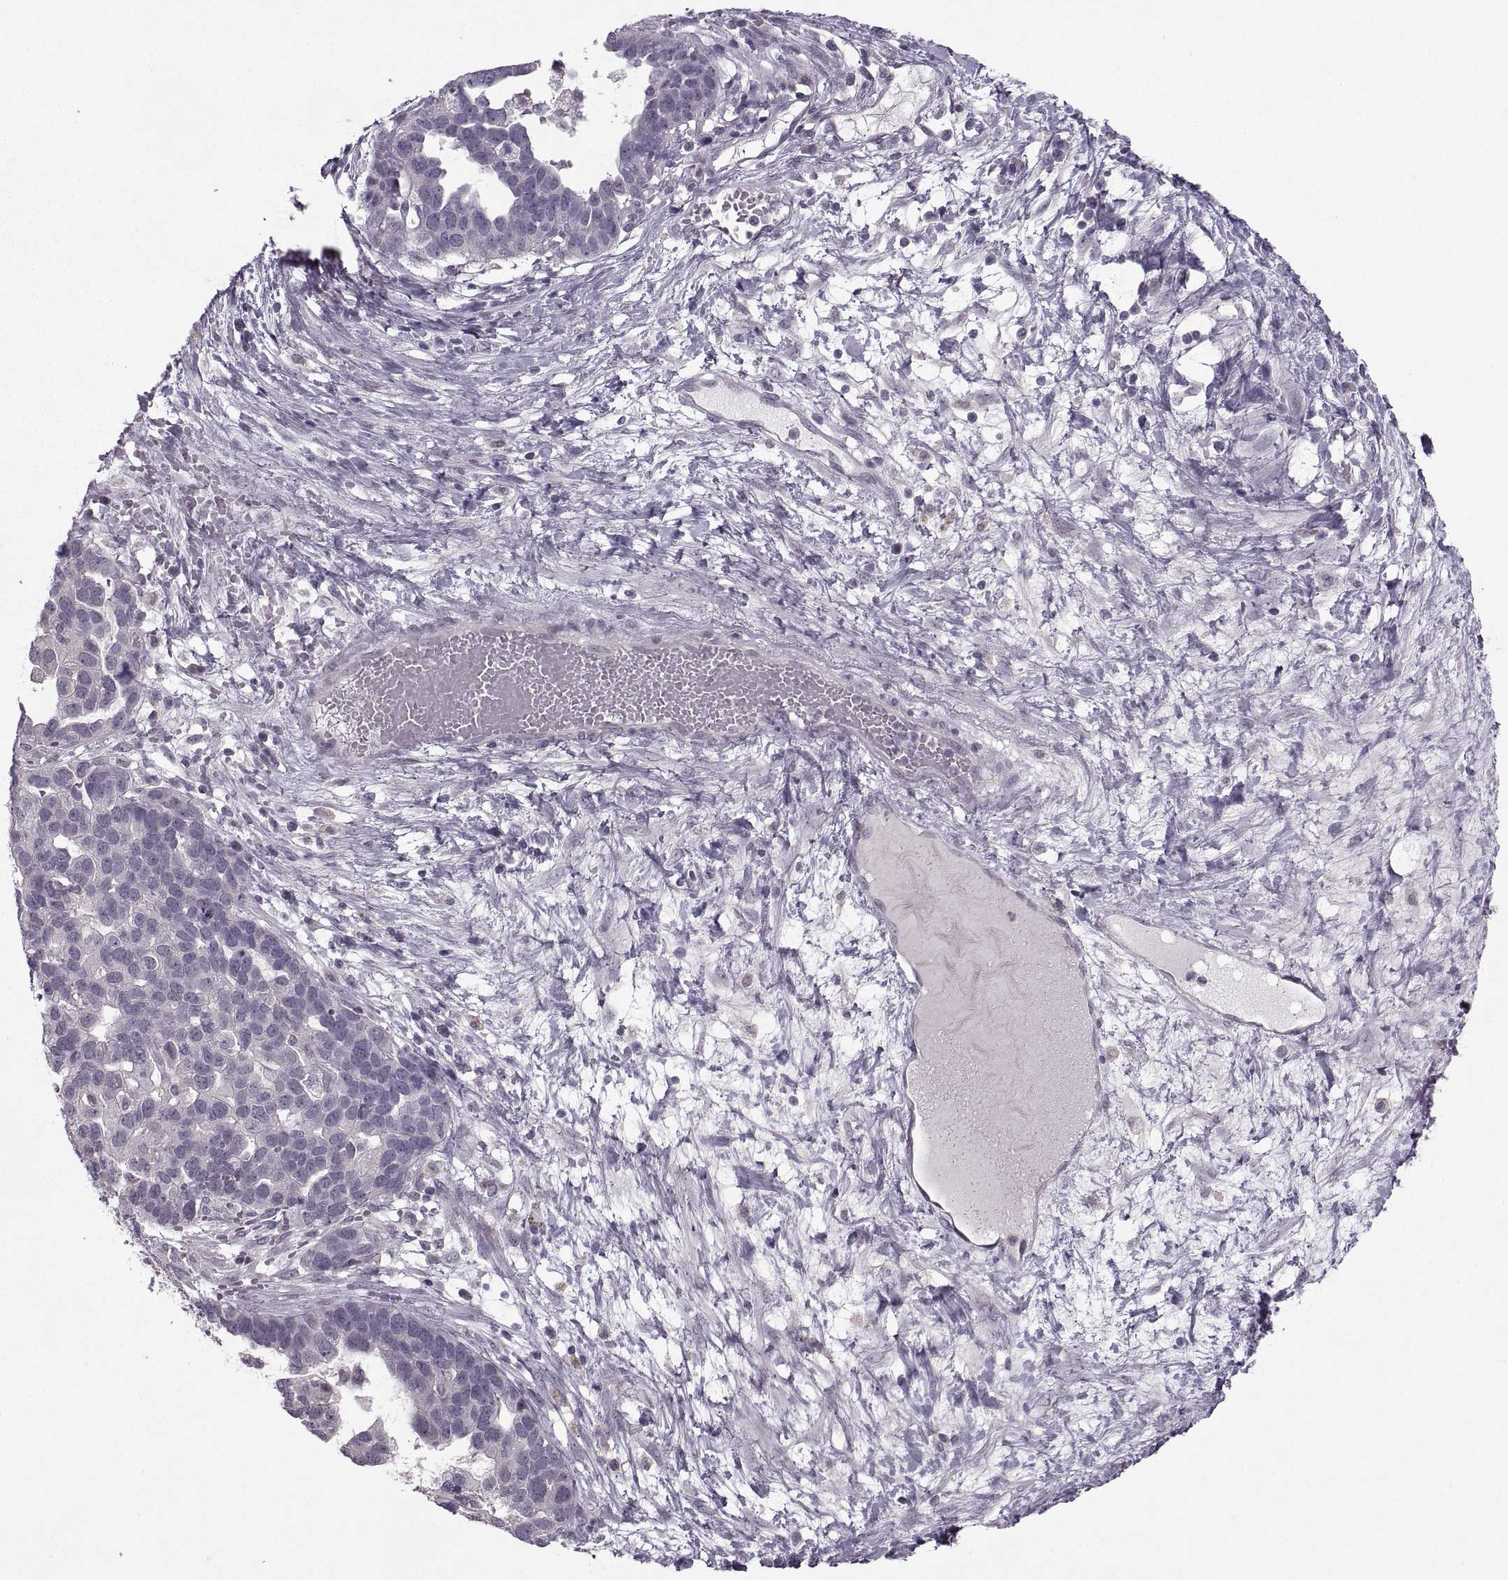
{"staining": {"intensity": "weak", "quantity": "<25%", "location": "cytoplasmic/membranous"}, "tissue": "ovarian cancer", "cell_type": "Tumor cells", "image_type": "cancer", "snomed": [{"axis": "morphology", "description": "Cystadenocarcinoma, serous, NOS"}, {"axis": "topography", "description": "Ovary"}], "caption": "Protein analysis of ovarian cancer reveals no significant expression in tumor cells.", "gene": "MGAT4D", "patient": {"sex": "female", "age": 54}}